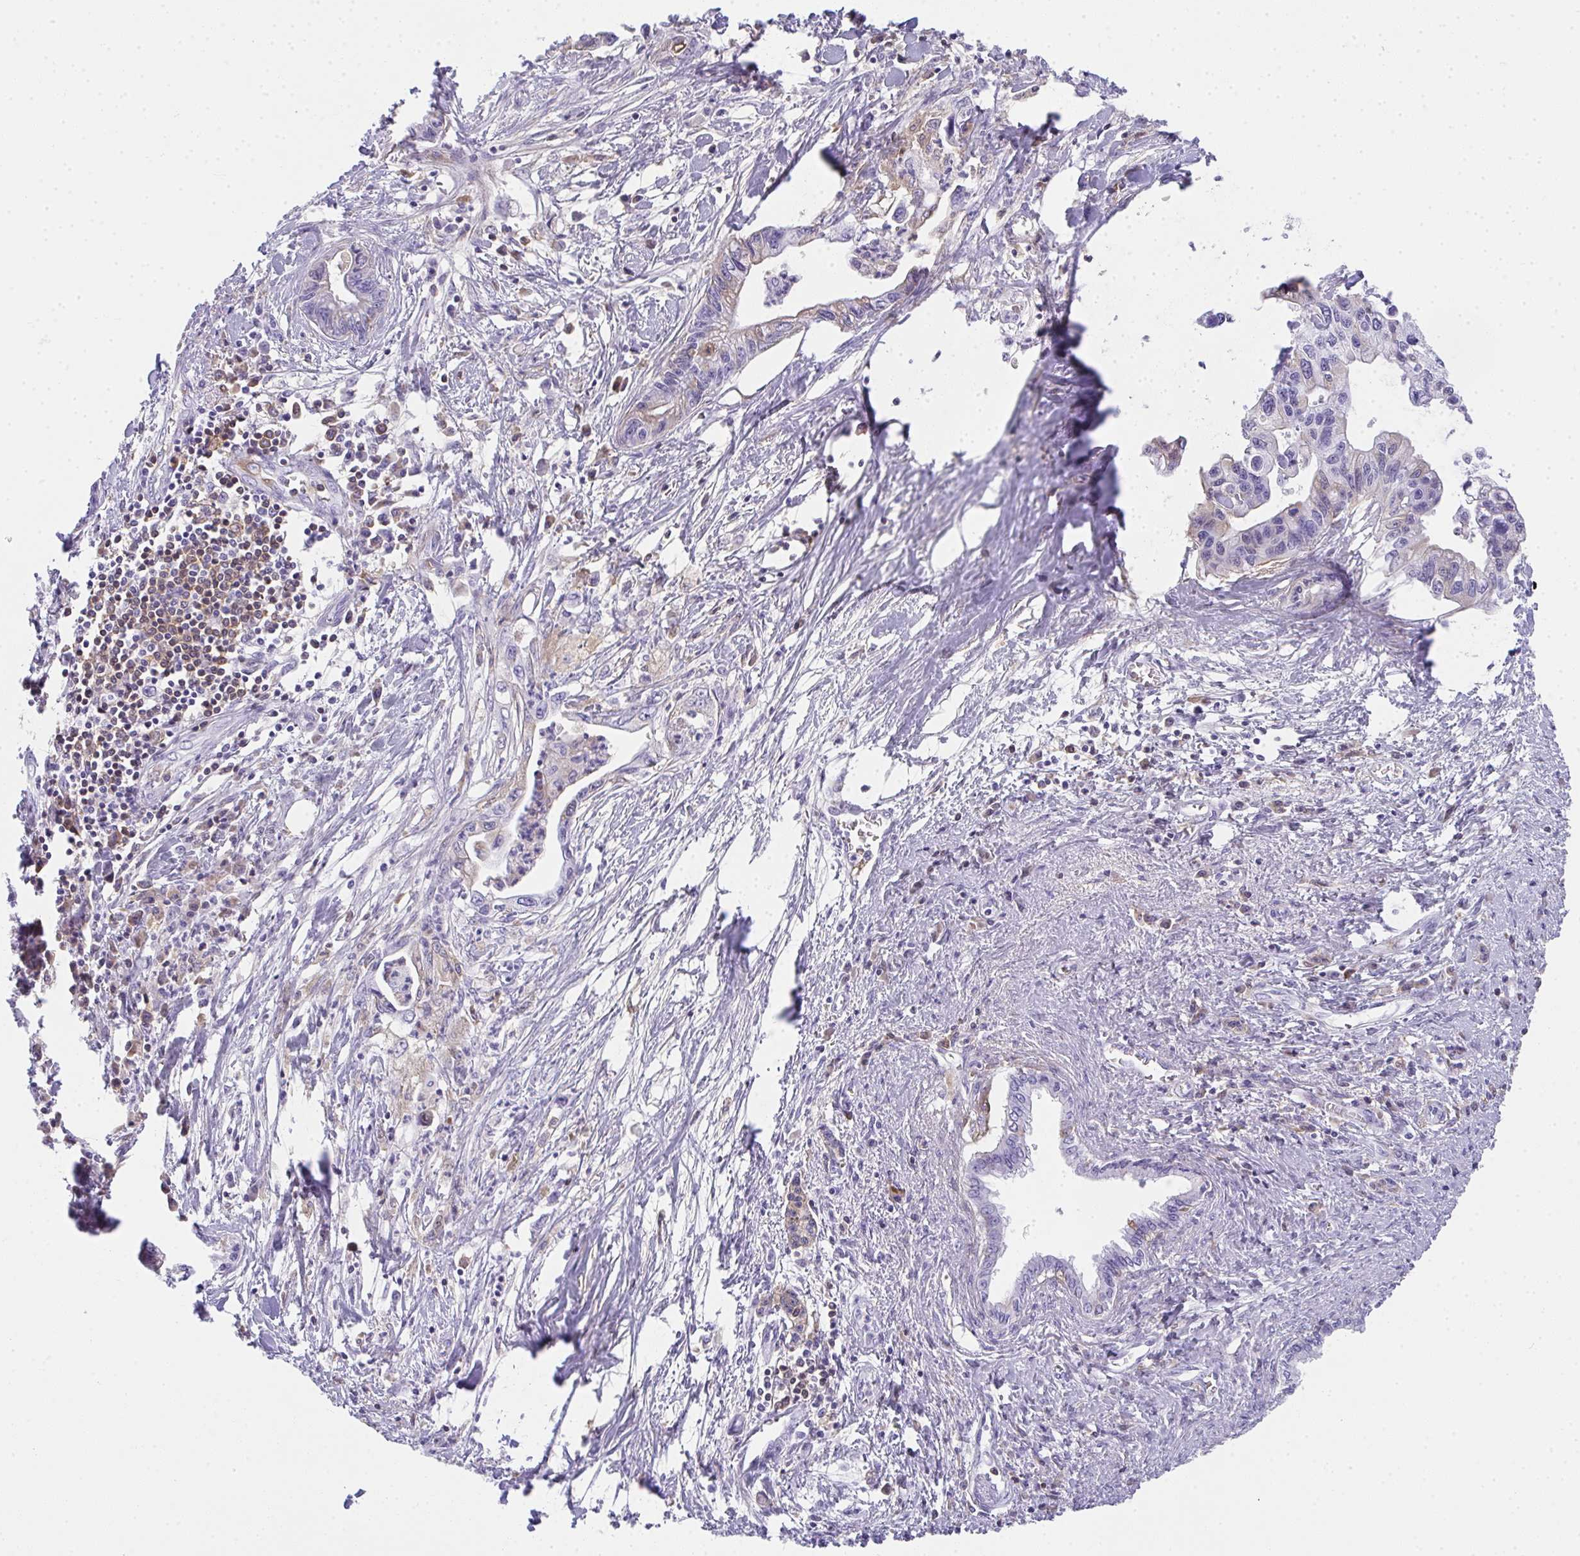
{"staining": {"intensity": "weak", "quantity": "<25%", "location": "cytoplasmic/membranous"}, "tissue": "pancreatic cancer", "cell_type": "Tumor cells", "image_type": "cancer", "snomed": [{"axis": "morphology", "description": "Adenocarcinoma, NOS"}, {"axis": "topography", "description": "Pancreas"}], "caption": "This is an immunohistochemistry photomicrograph of pancreatic cancer (adenocarcinoma). There is no positivity in tumor cells.", "gene": "ZSWIM3", "patient": {"sex": "male", "age": 61}}